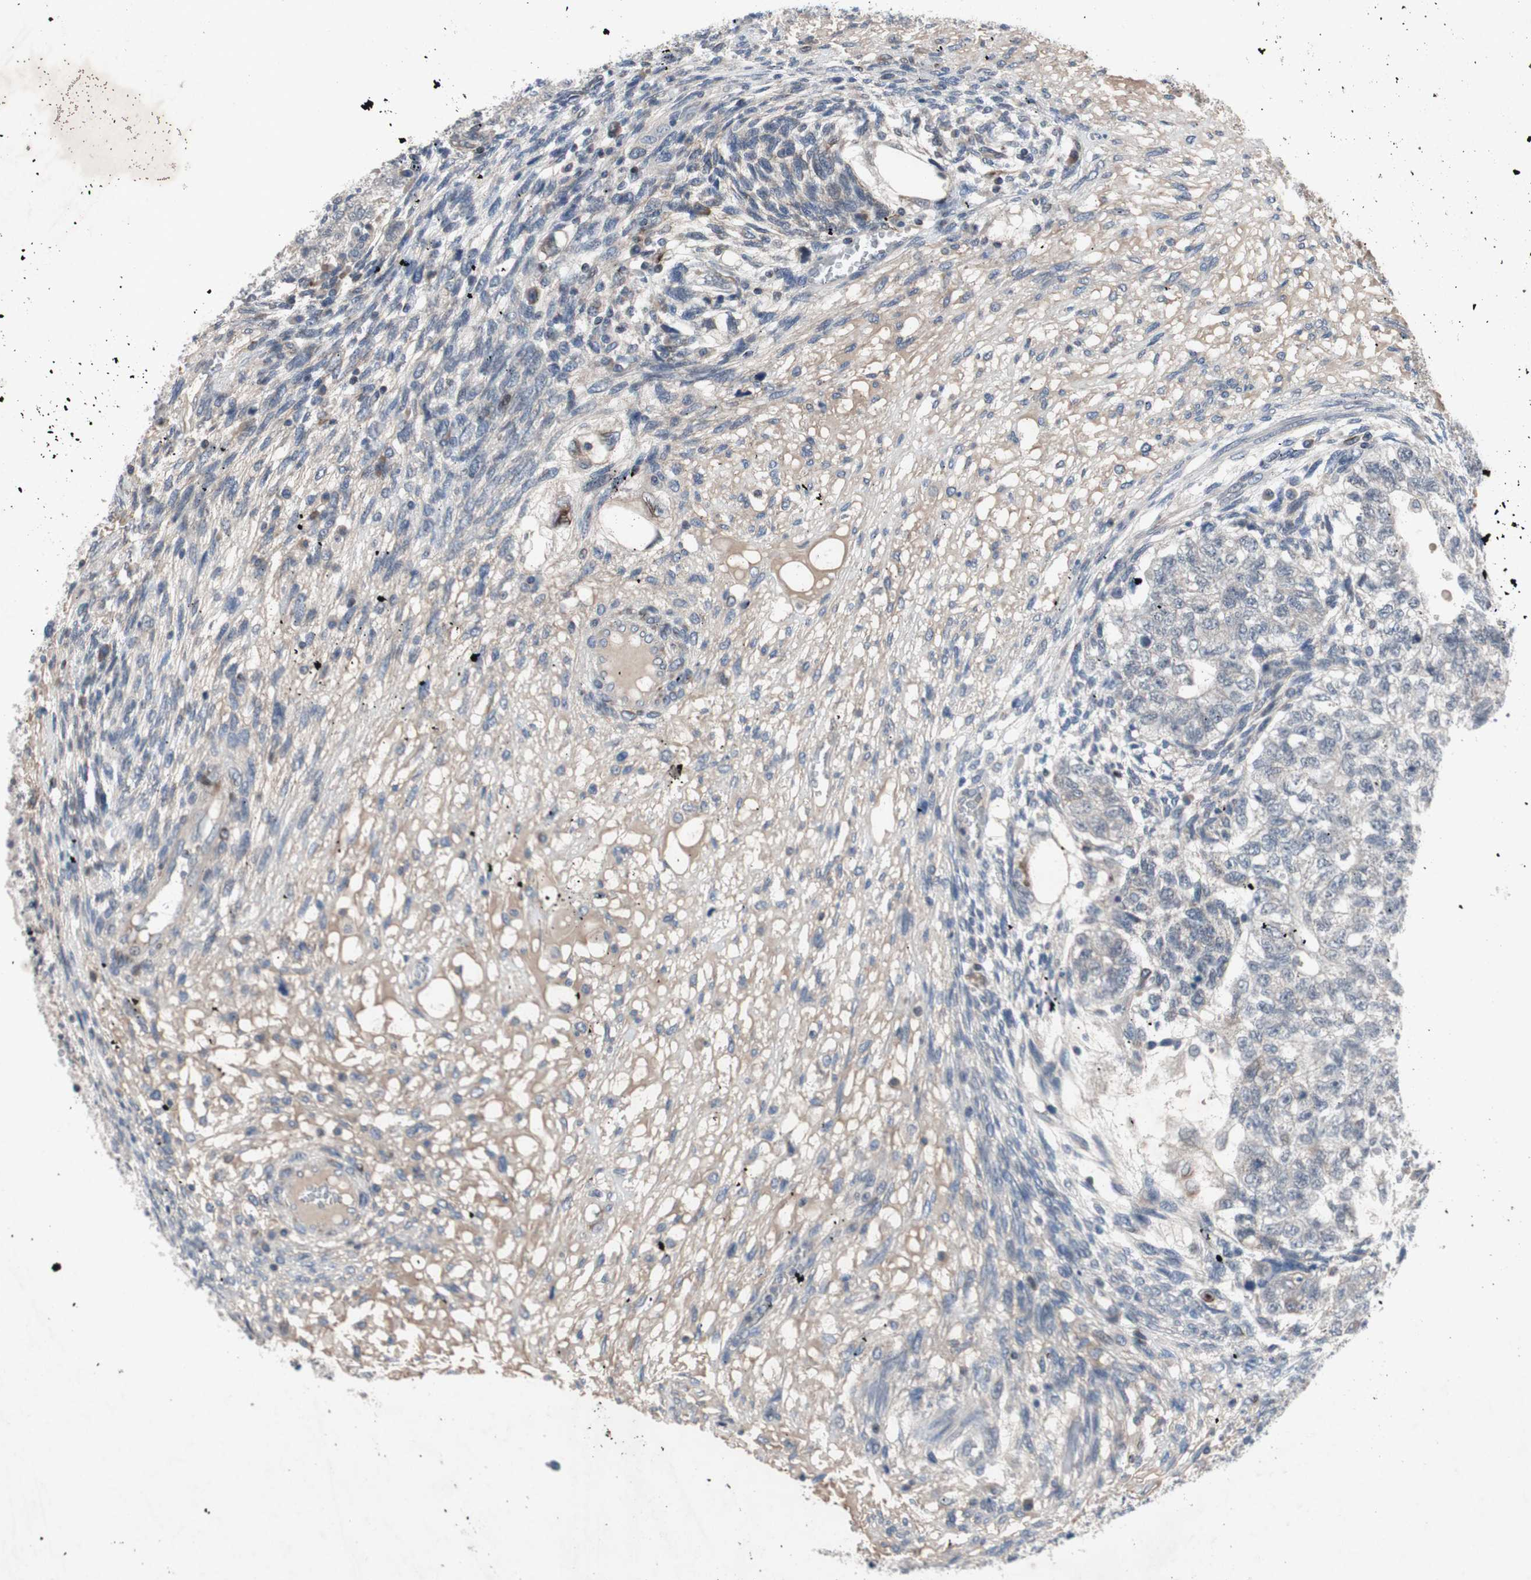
{"staining": {"intensity": "negative", "quantity": "none", "location": "none"}, "tissue": "testis cancer", "cell_type": "Tumor cells", "image_type": "cancer", "snomed": [{"axis": "morphology", "description": "Normal tissue, NOS"}, {"axis": "morphology", "description": "Carcinoma, Embryonal, NOS"}, {"axis": "topography", "description": "Testis"}], "caption": "Micrograph shows no significant protein positivity in tumor cells of testis cancer.", "gene": "MUTYH", "patient": {"sex": "male", "age": 36}}